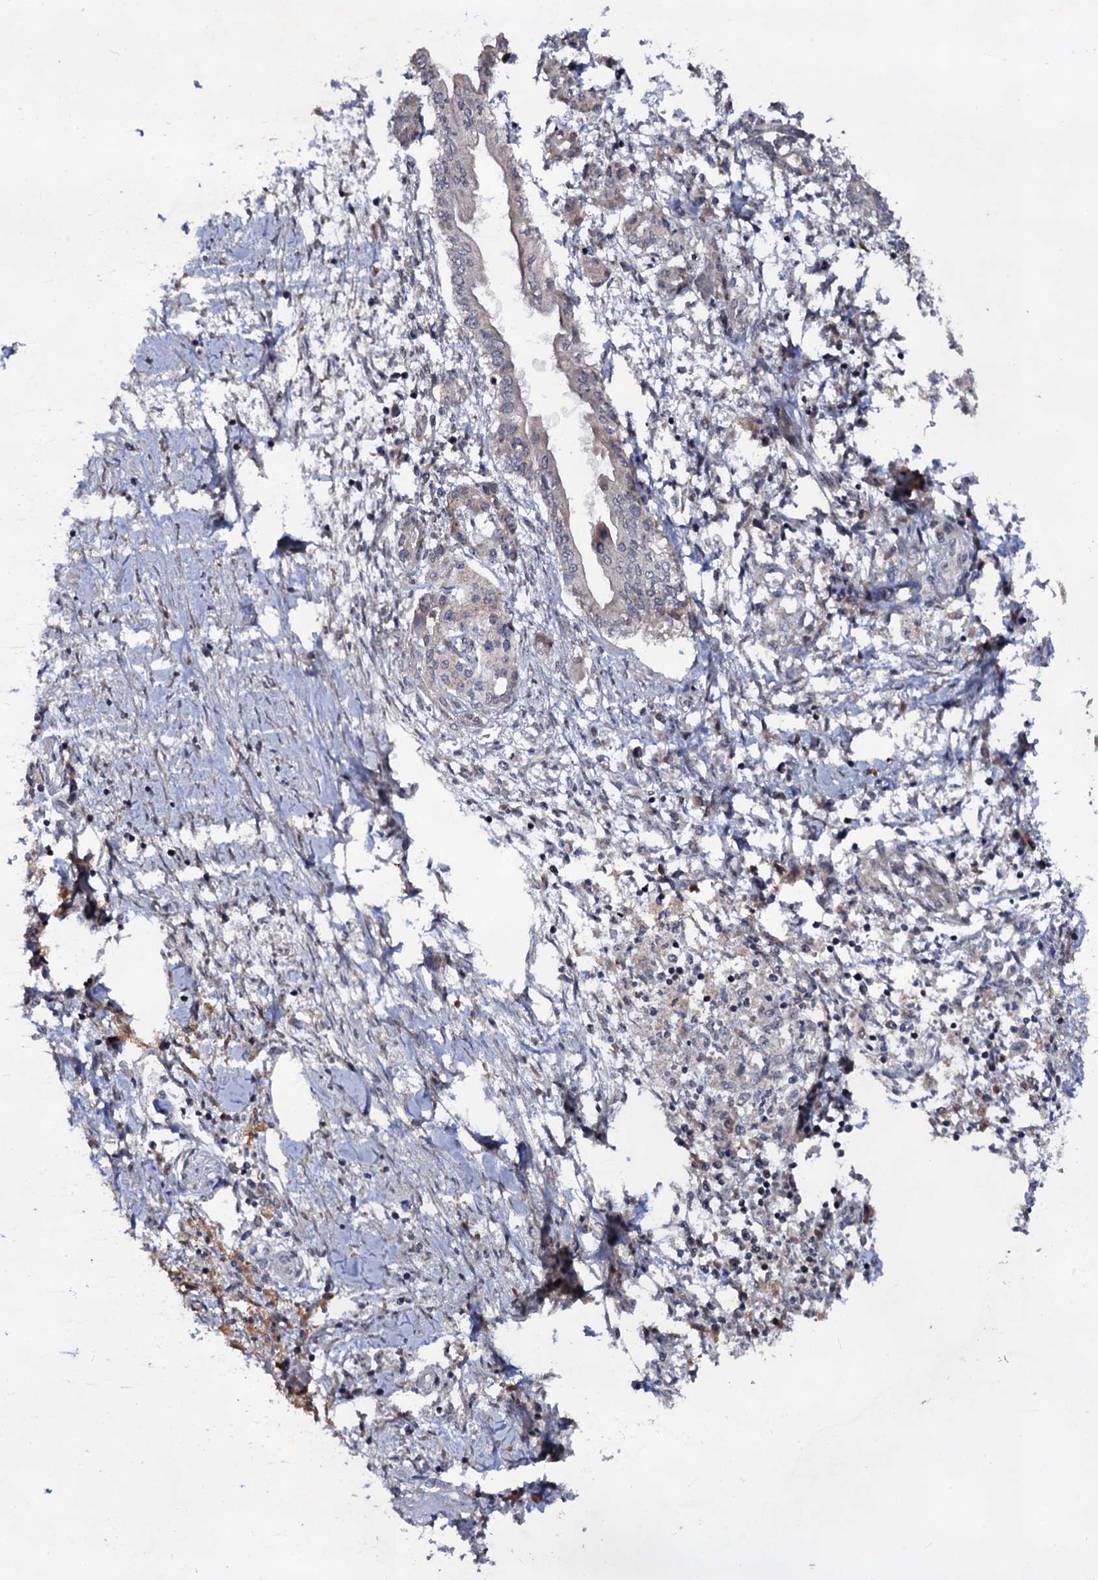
{"staining": {"intensity": "negative", "quantity": "none", "location": "none"}, "tissue": "pancreatic cancer", "cell_type": "Tumor cells", "image_type": "cancer", "snomed": [{"axis": "morphology", "description": "Normal tissue, NOS"}, {"axis": "morphology", "description": "Adenocarcinoma, NOS"}, {"axis": "topography", "description": "Pancreas"}], "caption": "A micrograph of pancreatic cancer stained for a protein reveals no brown staining in tumor cells.", "gene": "LRRC63", "patient": {"sex": "female", "age": 64}}